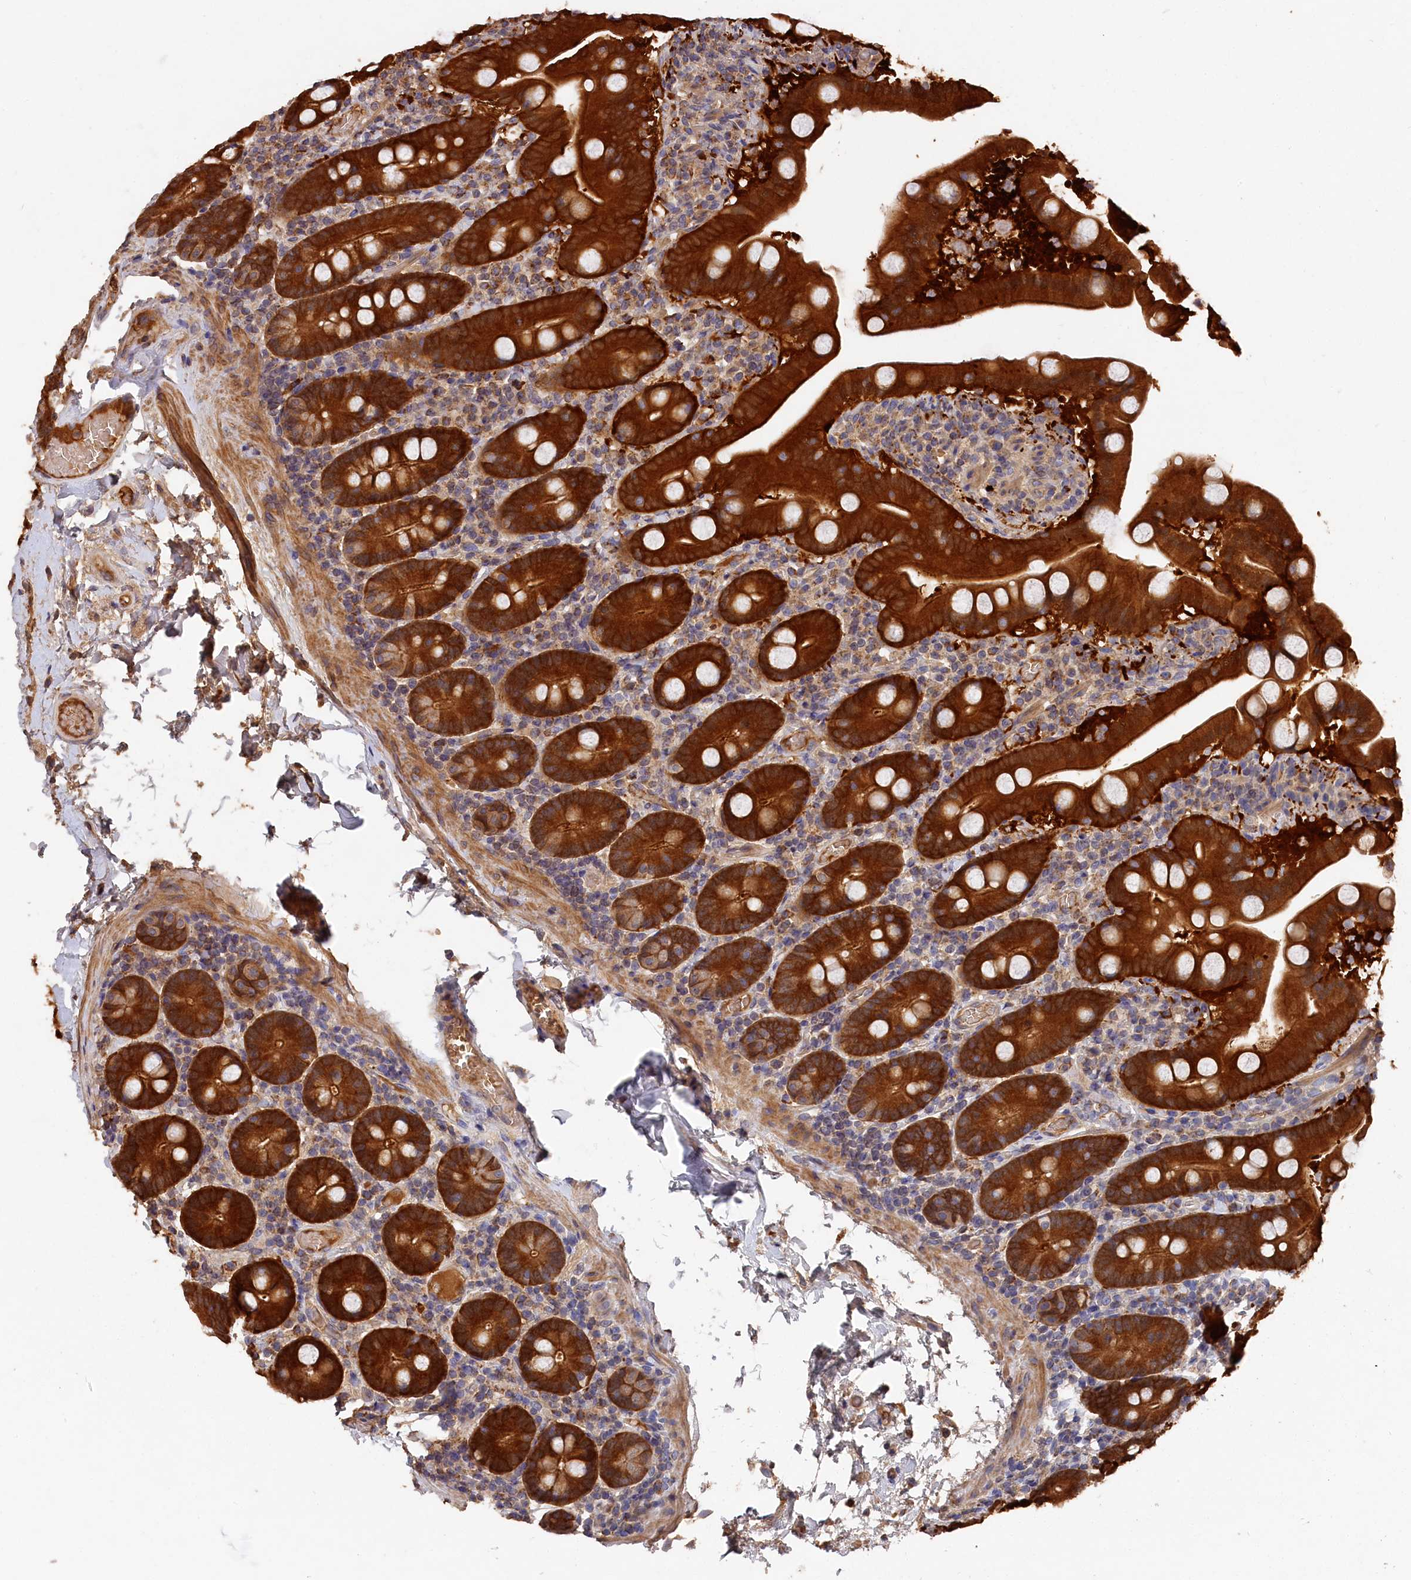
{"staining": {"intensity": "strong", "quantity": ">75%", "location": "cytoplasmic/membranous"}, "tissue": "duodenum", "cell_type": "Glandular cells", "image_type": "normal", "snomed": [{"axis": "morphology", "description": "Normal tissue, NOS"}, {"axis": "topography", "description": "Duodenum"}], "caption": "Strong cytoplasmic/membranous protein expression is appreciated in about >75% of glandular cells in duodenum. The protein of interest is stained brown, and the nuclei are stained in blue (DAB (3,3'-diaminobenzidine) IHC with brightfield microscopy, high magnification).", "gene": "DHRS11", "patient": {"sex": "male", "age": 55}}